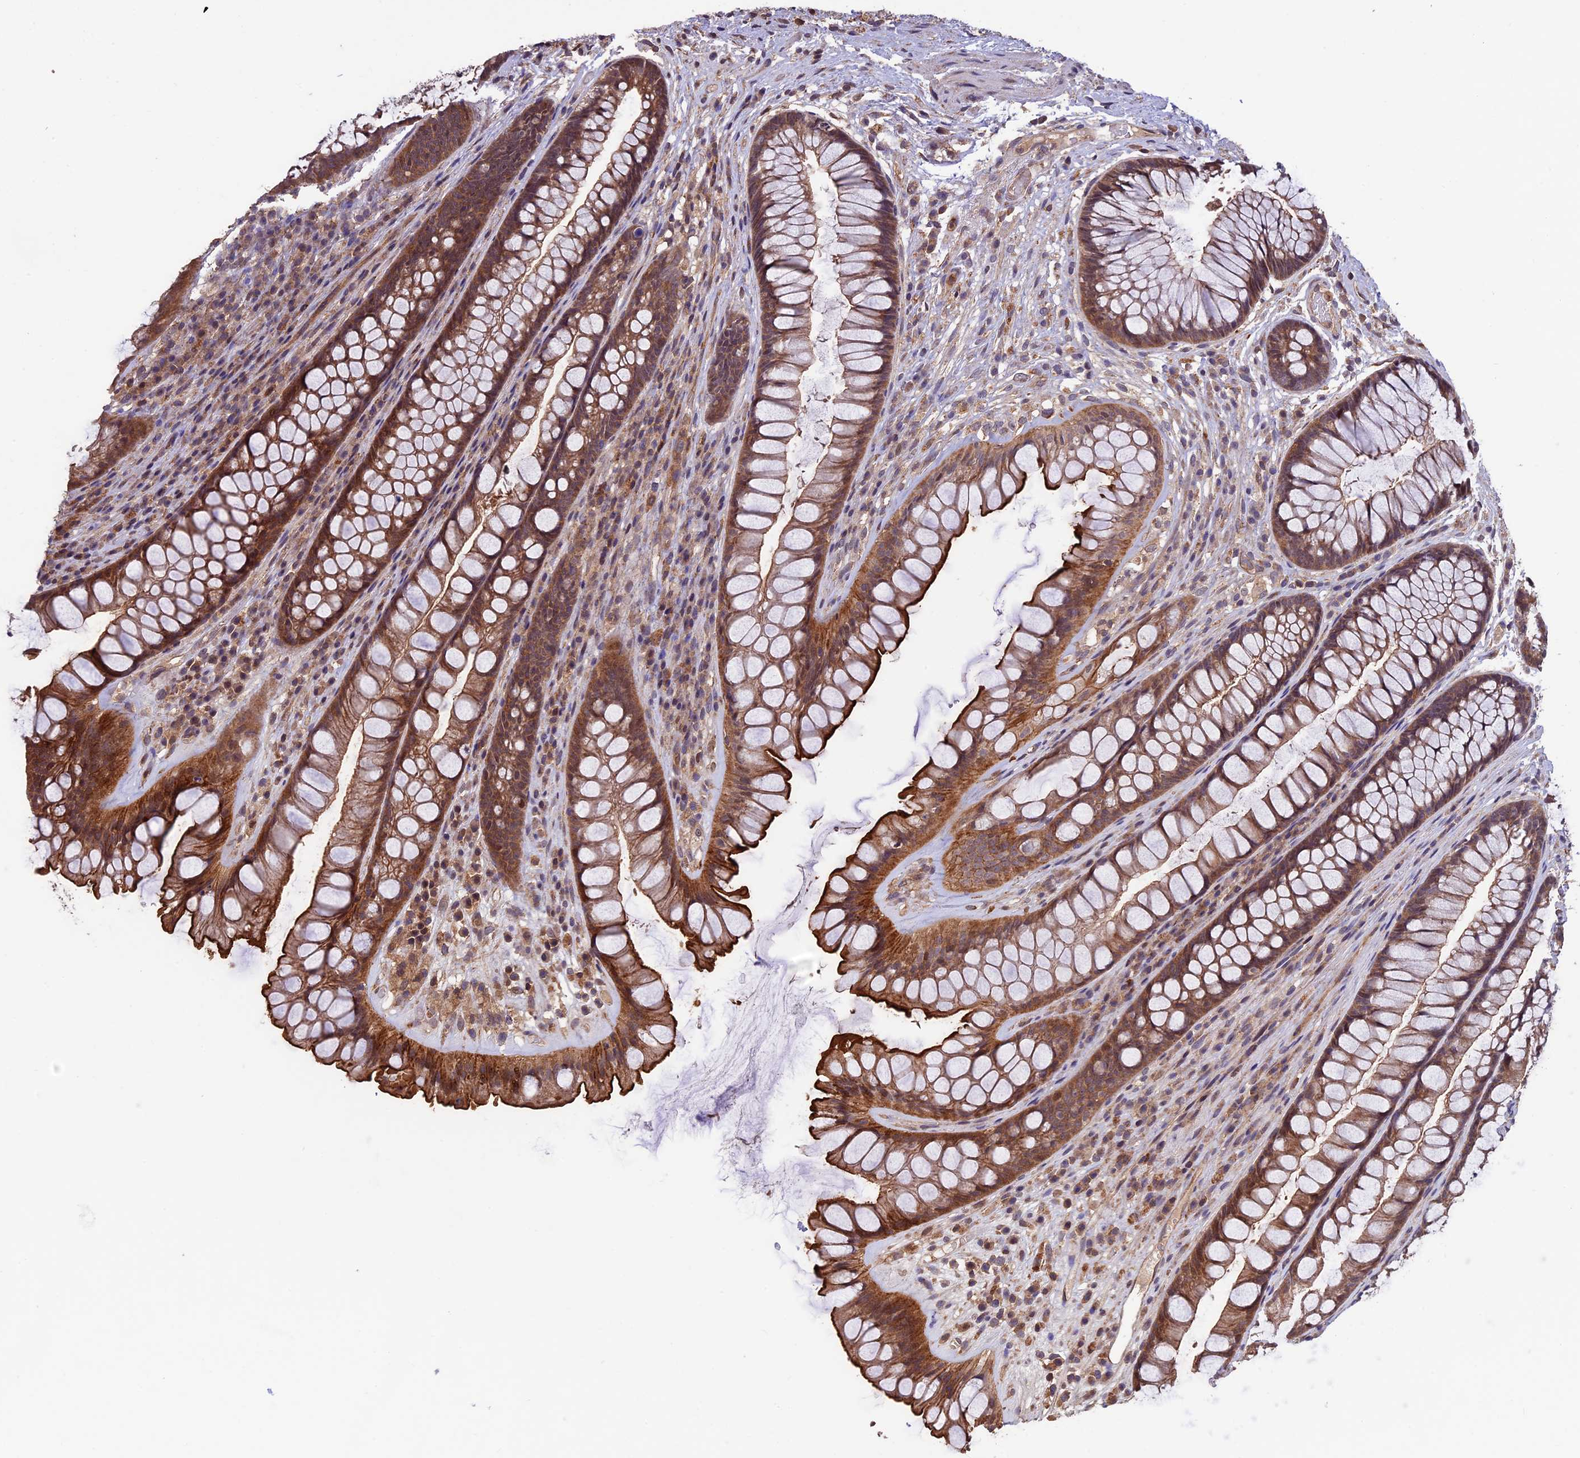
{"staining": {"intensity": "moderate", "quantity": ">75%", "location": "cytoplasmic/membranous"}, "tissue": "rectum", "cell_type": "Glandular cells", "image_type": "normal", "snomed": [{"axis": "morphology", "description": "Normal tissue, NOS"}, {"axis": "topography", "description": "Rectum"}], "caption": "Immunohistochemistry staining of benign rectum, which displays medium levels of moderate cytoplasmic/membranous staining in about >75% of glandular cells indicating moderate cytoplasmic/membranous protein staining. The staining was performed using DAB (brown) for protein detection and nuclei were counterstained in hematoxylin (blue).", "gene": "PKD2L2", "patient": {"sex": "male", "age": 74}}